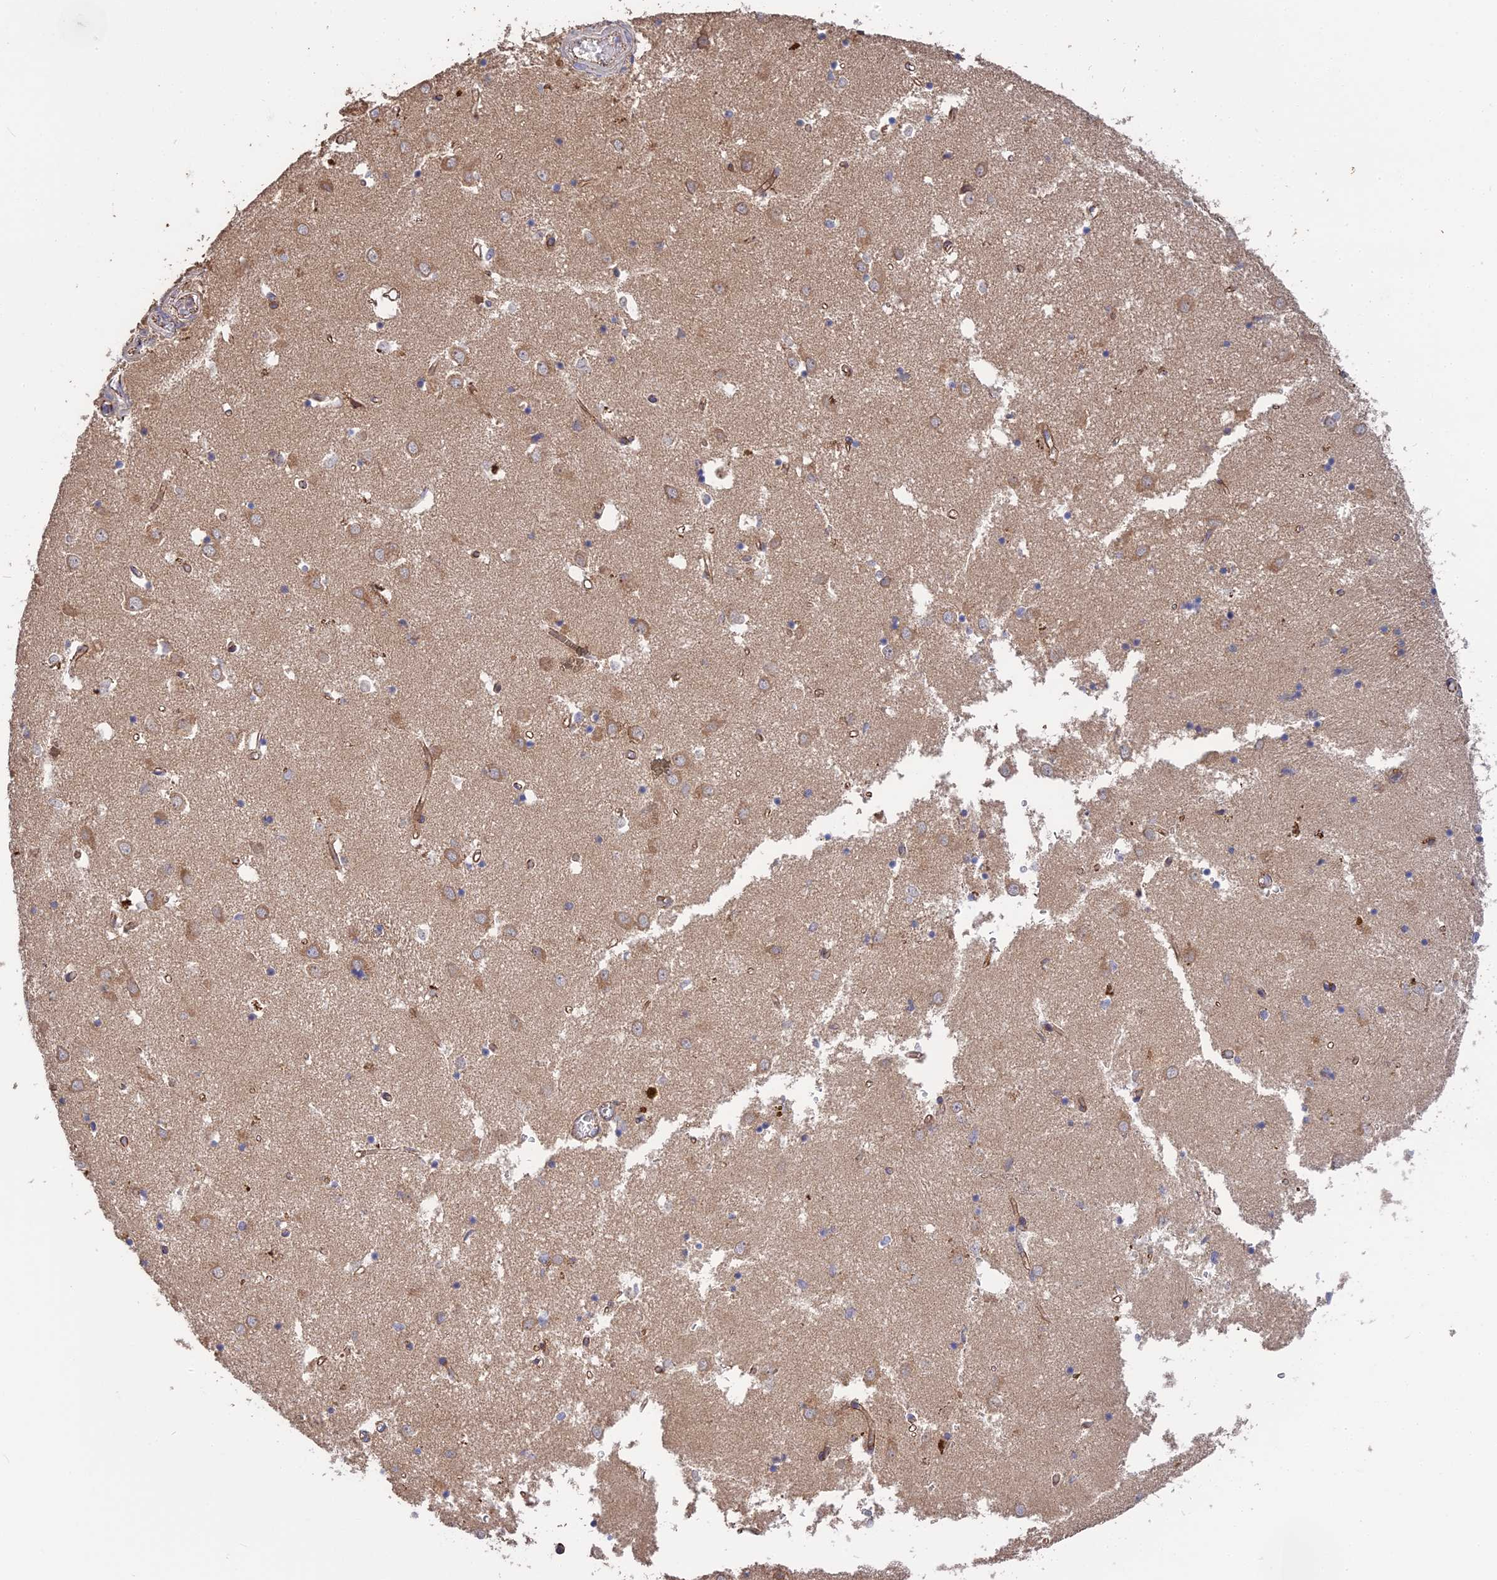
{"staining": {"intensity": "weak", "quantity": "<25%", "location": "cytoplasmic/membranous"}, "tissue": "caudate", "cell_type": "Glial cells", "image_type": "normal", "snomed": [{"axis": "morphology", "description": "Normal tissue, NOS"}, {"axis": "topography", "description": "Lateral ventricle wall"}], "caption": "IHC photomicrograph of benign human caudate stained for a protein (brown), which exhibits no expression in glial cells. (Immunohistochemistry, brightfield microscopy, high magnification).", "gene": "ARHGAP40", "patient": {"sex": "male", "age": 70}}